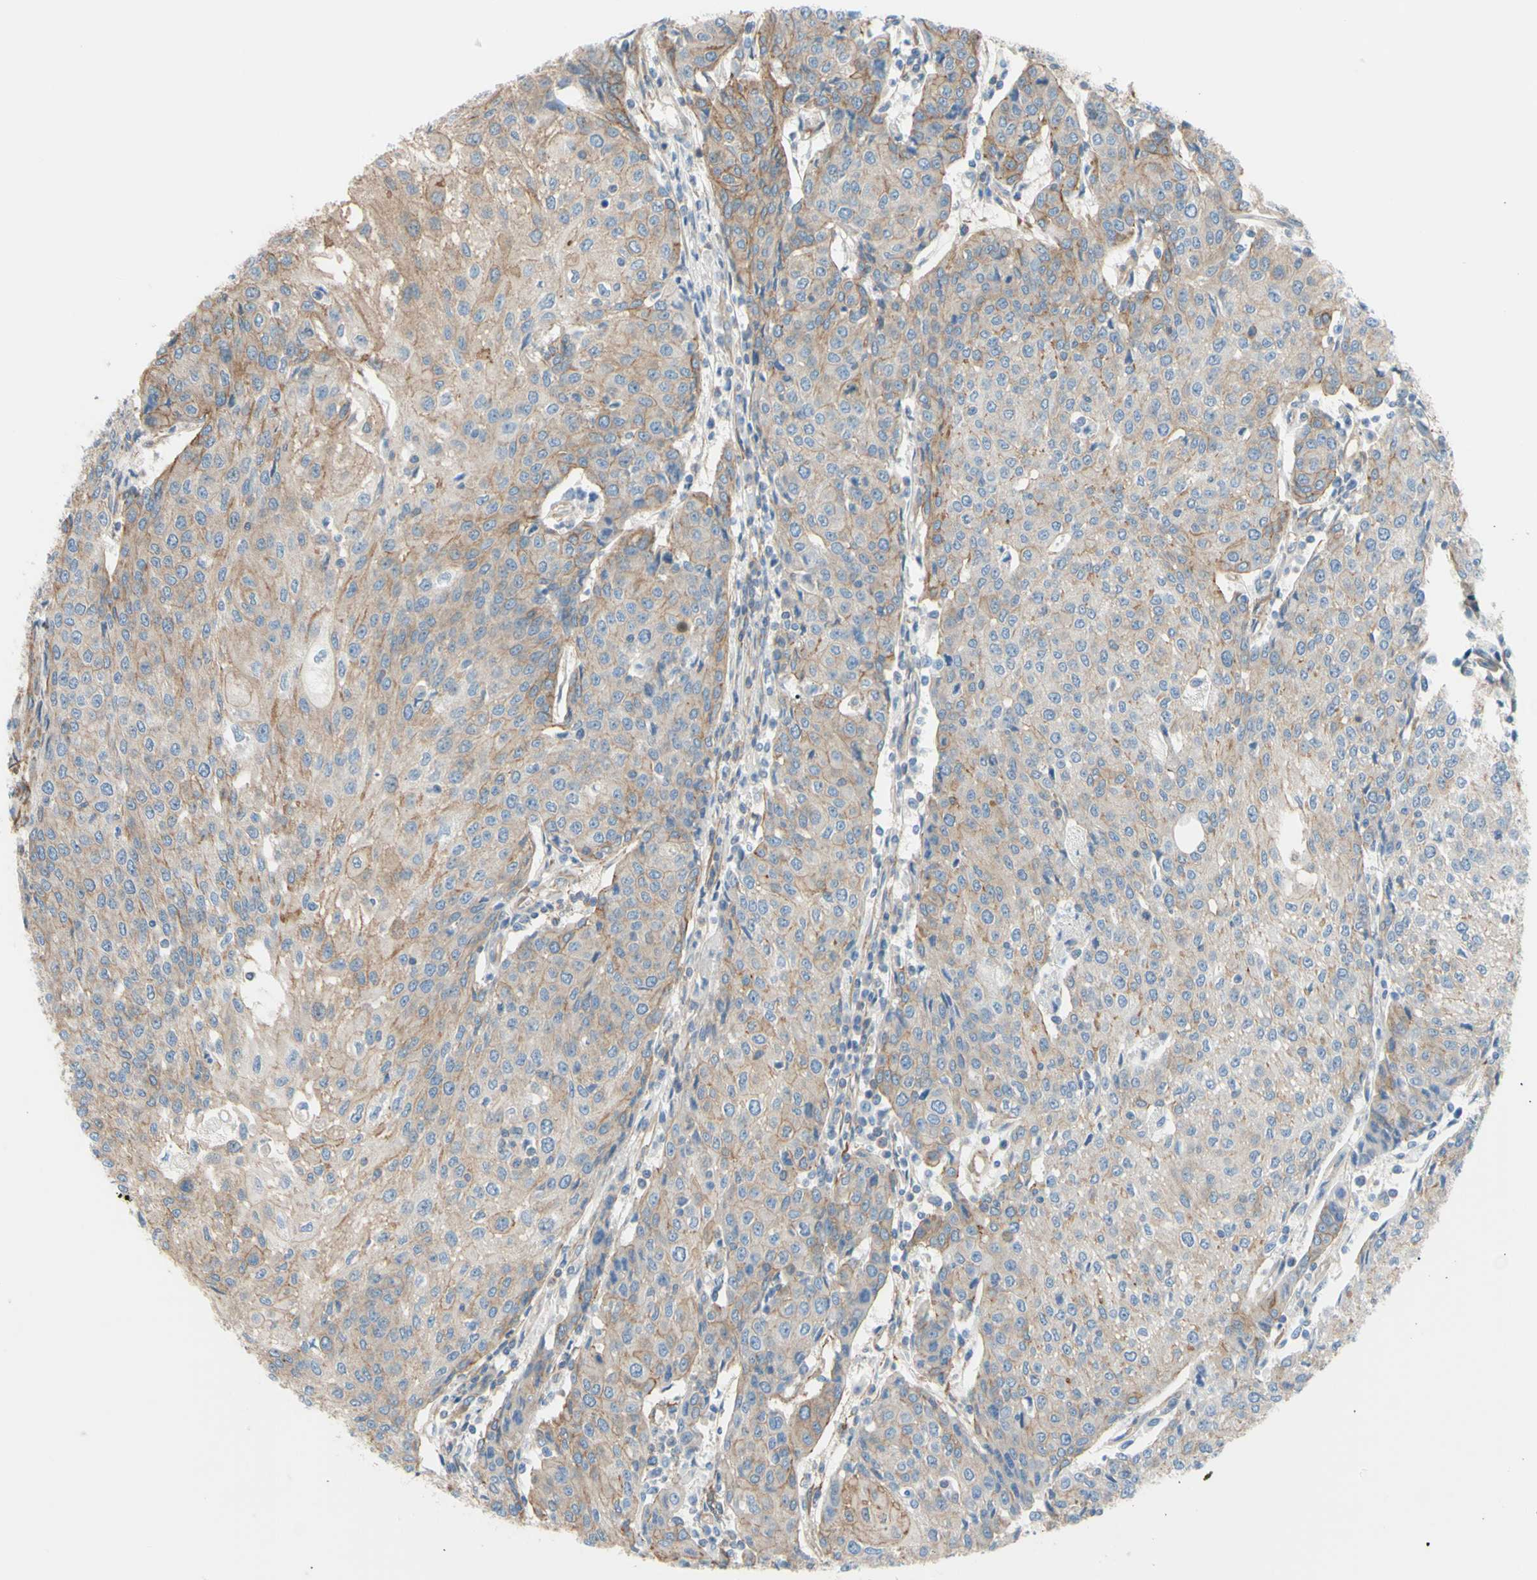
{"staining": {"intensity": "weak", "quantity": "<25%", "location": "cytoplasmic/membranous"}, "tissue": "urothelial cancer", "cell_type": "Tumor cells", "image_type": "cancer", "snomed": [{"axis": "morphology", "description": "Urothelial carcinoma, High grade"}, {"axis": "topography", "description": "Urinary bladder"}], "caption": "An IHC image of urothelial carcinoma (high-grade) is shown. There is no staining in tumor cells of urothelial carcinoma (high-grade).", "gene": "ADD1", "patient": {"sex": "female", "age": 85}}